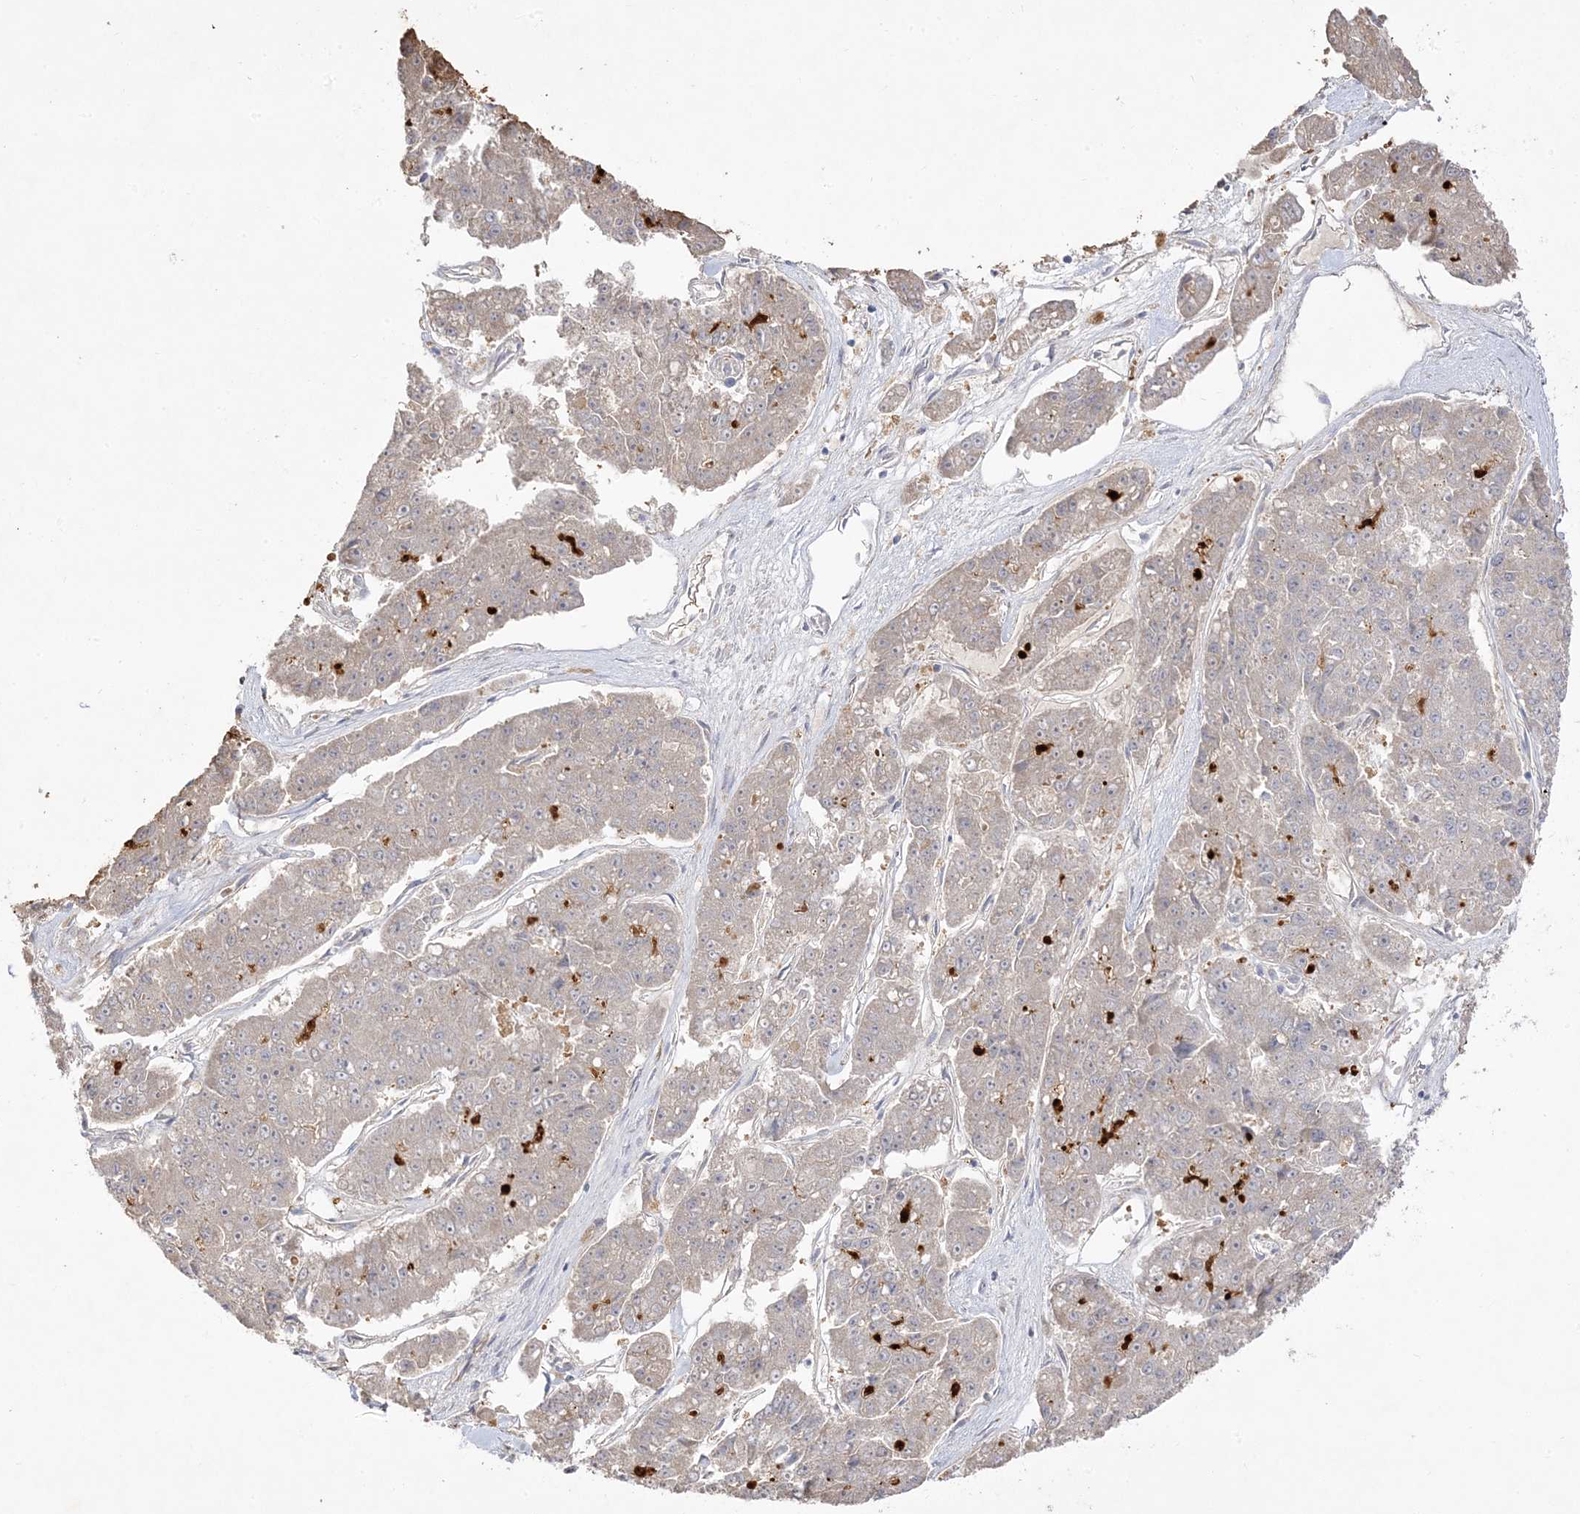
{"staining": {"intensity": "negative", "quantity": "none", "location": "none"}, "tissue": "pancreatic cancer", "cell_type": "Tumor cells", "image_type": "cancer", "snomed": [{"axis": "morphology", "description": "Adenocarcinoma, NOS"}, {"axis": "topography", "description": "Pancreas"}], "caption": "Histopathology image shows no protein positivity in tumor cells of pancreatic adenocarcinoma tissue.", "gene": "TRANK1", "patient": {"sex": "male", "age": 50}}